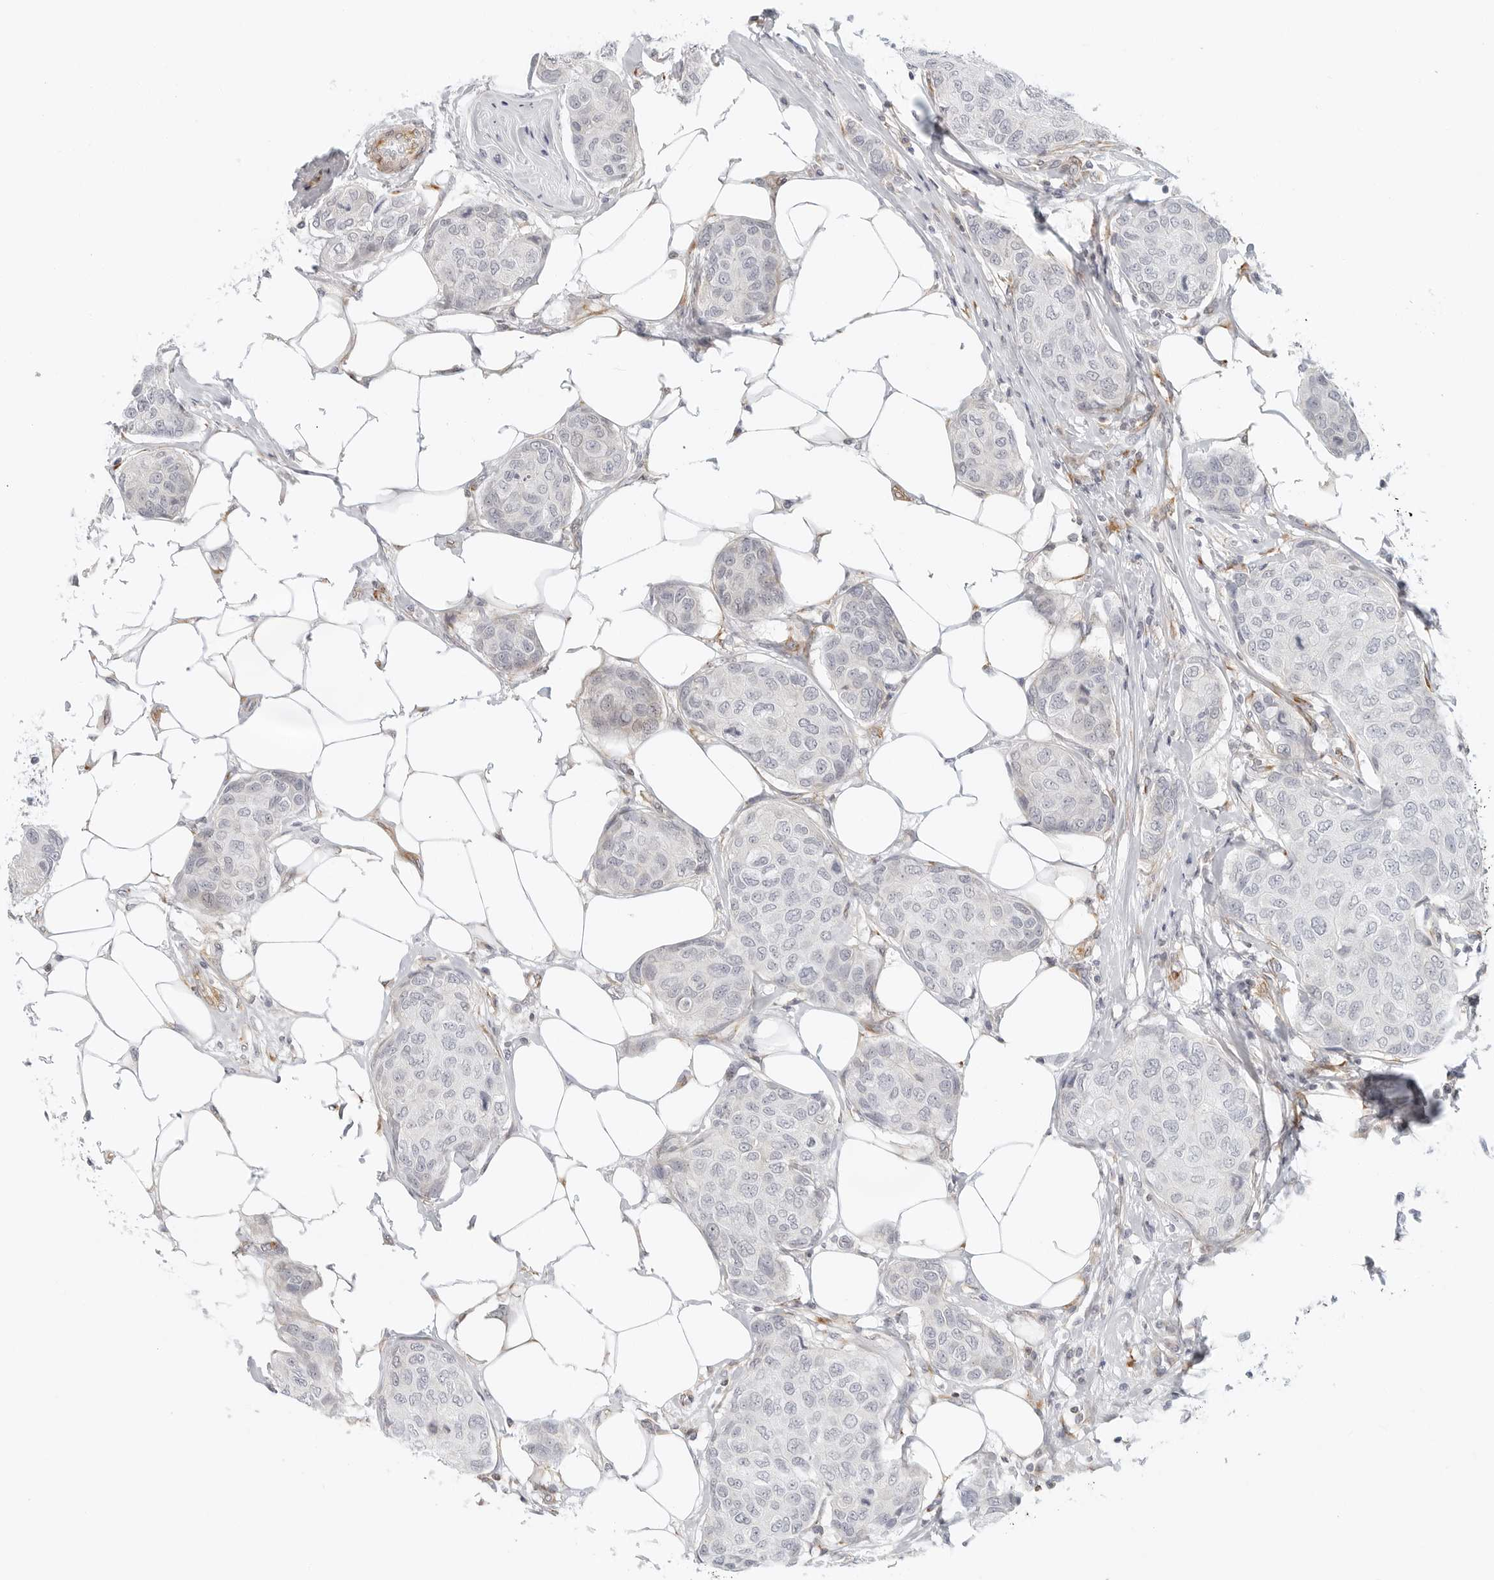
{"staining": {"intensity": "negative", "quantity": "none", "location": "none"}, "tissue": "breast cancer", "cell_type": "Tumor cells", "image_type": "cancer", "snomed": [{"axis": "morphology", "description": "Duct carcinoma"}, {"axis": "topography", "description": "Breast"}], "caption": "This image is of breast infiltrating ductal carcinoma stained with IHC to label a protein in brown with the nuclei are counter-stained blue. There is no staining in tumor cells.", "gene": "C1QTNF1", "patient": {"sex": "female", "age": 80}}